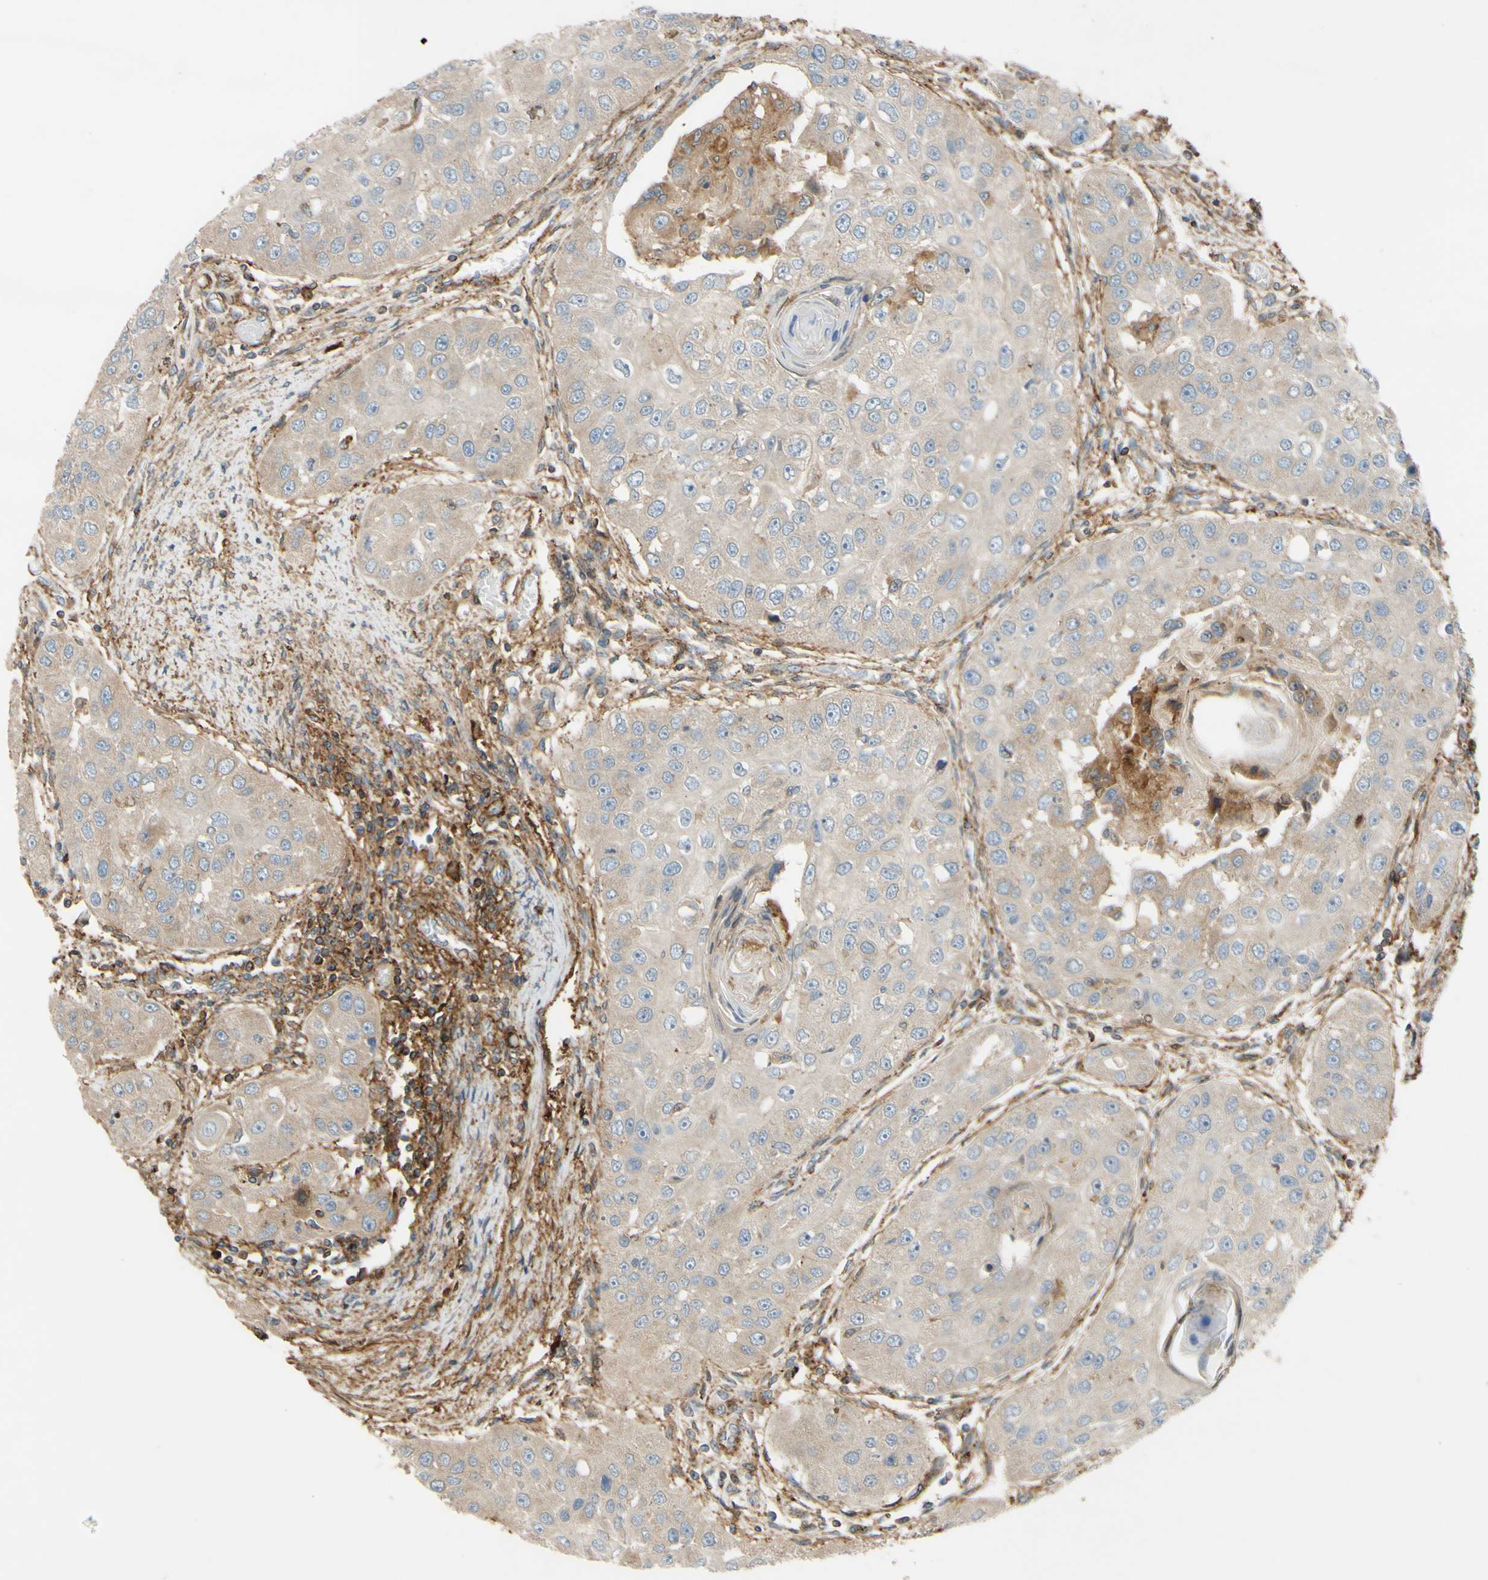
{"staining": {"intensity": "negative", "quantity": "none", "location": "none"}, "tissue": "head and neck cancer", "cell_type": "Tumor cells", "image_type": "cancer", "snomed": [{"axis": "morphology", "description": "Normal tissue, NOS"}, {"axis": "morphology", "description": "Squamous cell carcinoma, NOS"}, {"axis": "topography", "description": "Skeletal muscle"}, {"axis": "topography", "description": "Head-Neck"}], "caption": "A high-resolution photomicrograph shows immunohistochemistry (IHC) staining of head and neck squamous cell carcinoma, which shows no significant expression in tumor cells.", "gene": "POR", "patient": {"sex": "male", "age": 51}}